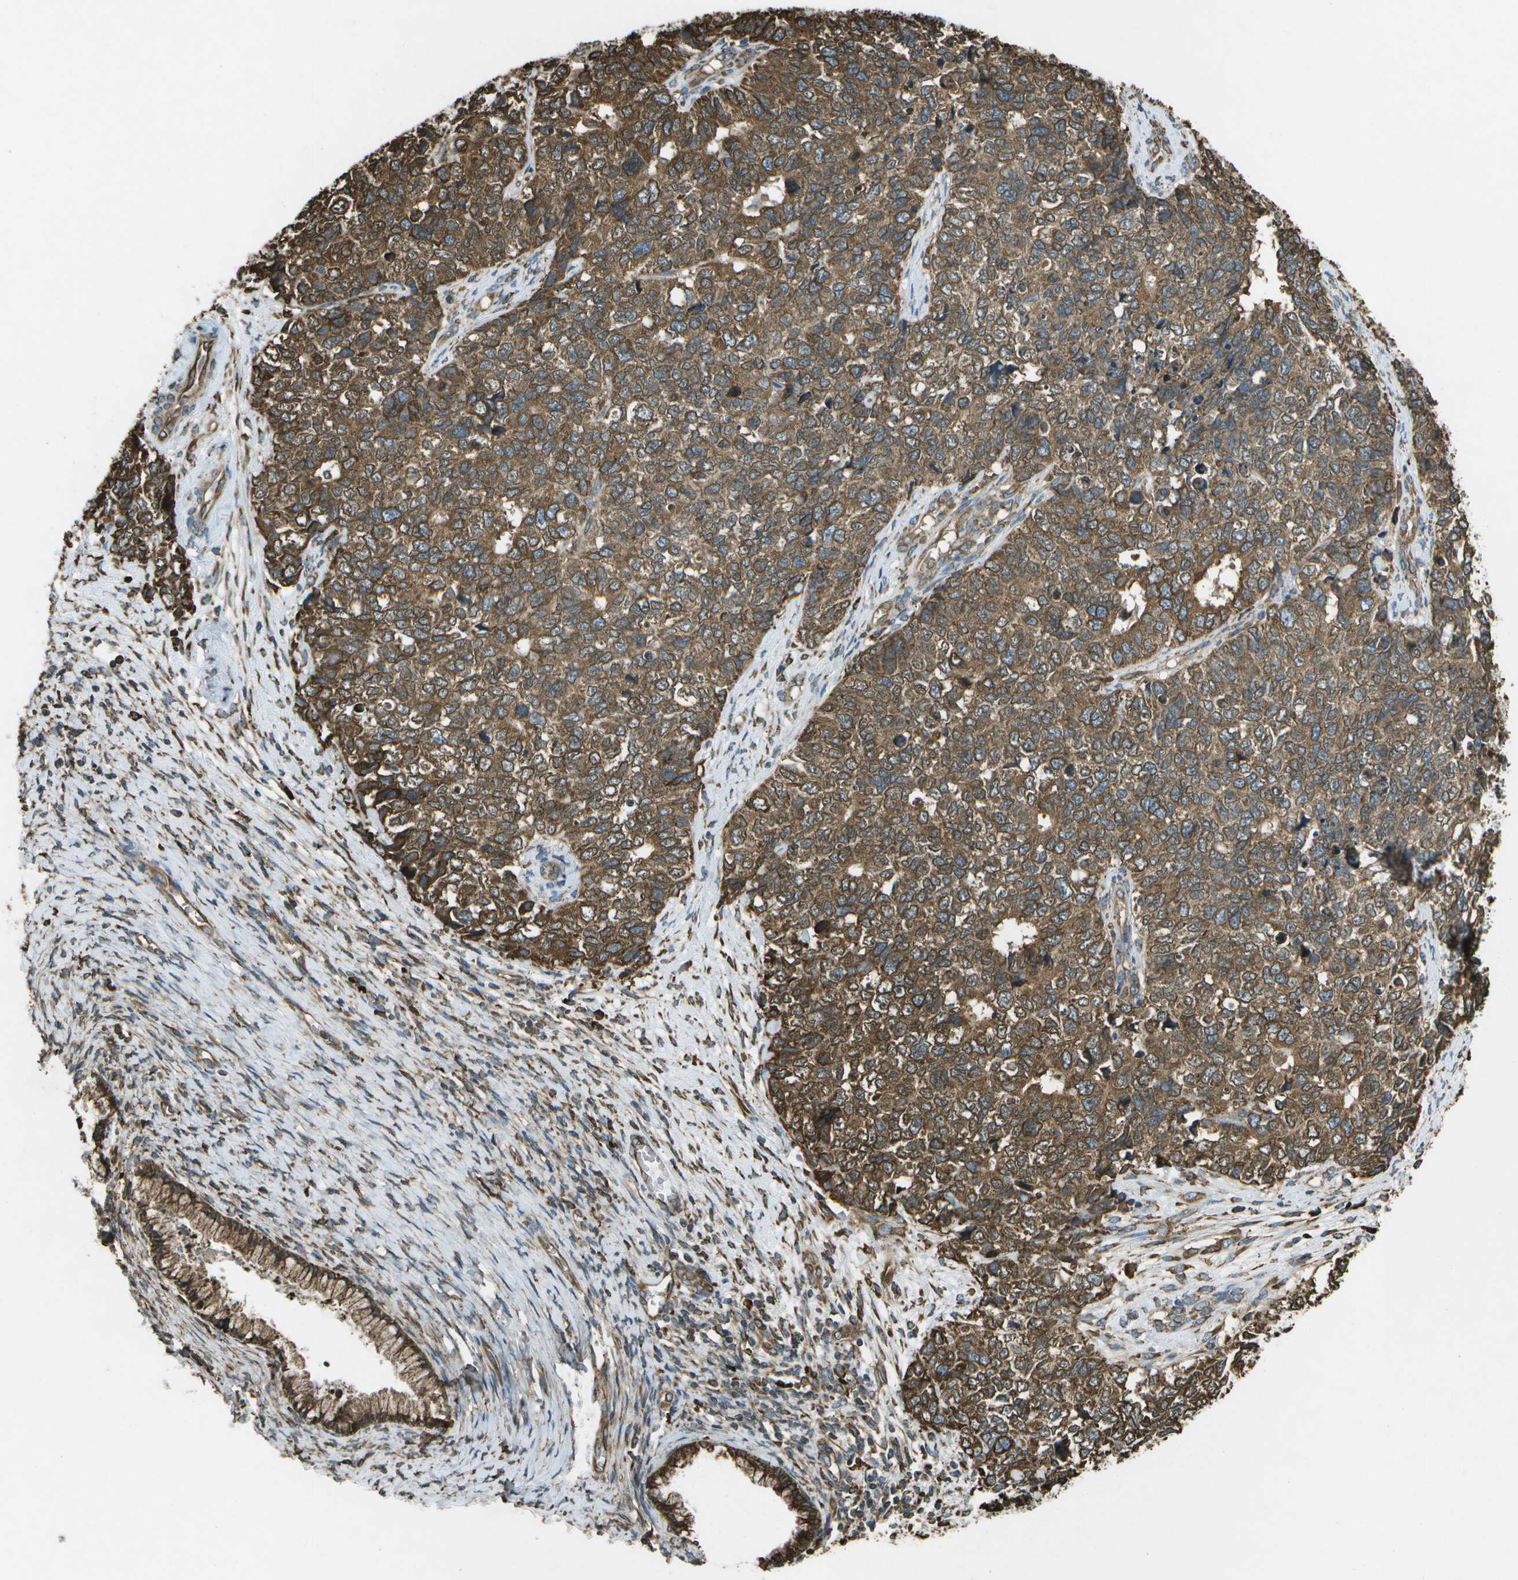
{"staining": {"intensity": "strong", "quantity": ">75%", "location": "cytoplasmic/membranous"}, "tissue": "cervical cancer", "cell_type": "Tumor cells", "image_type": "cancer", "snomed": [{"axis": "morphology", "description": "Squamous cell carcinoma, NOS"}, {"axis": "topography", "description": "Cervix"}], "caption": "A photomicrograph showing strong cytoplasmic/membranous positivity in approximately >75% of tumor cells in squamous cell carcinoma (cervical), as visualized by brown immunohistochemical staining.", "gene": "PDIA4", "patient": {"sex": "female", "age": 63}}